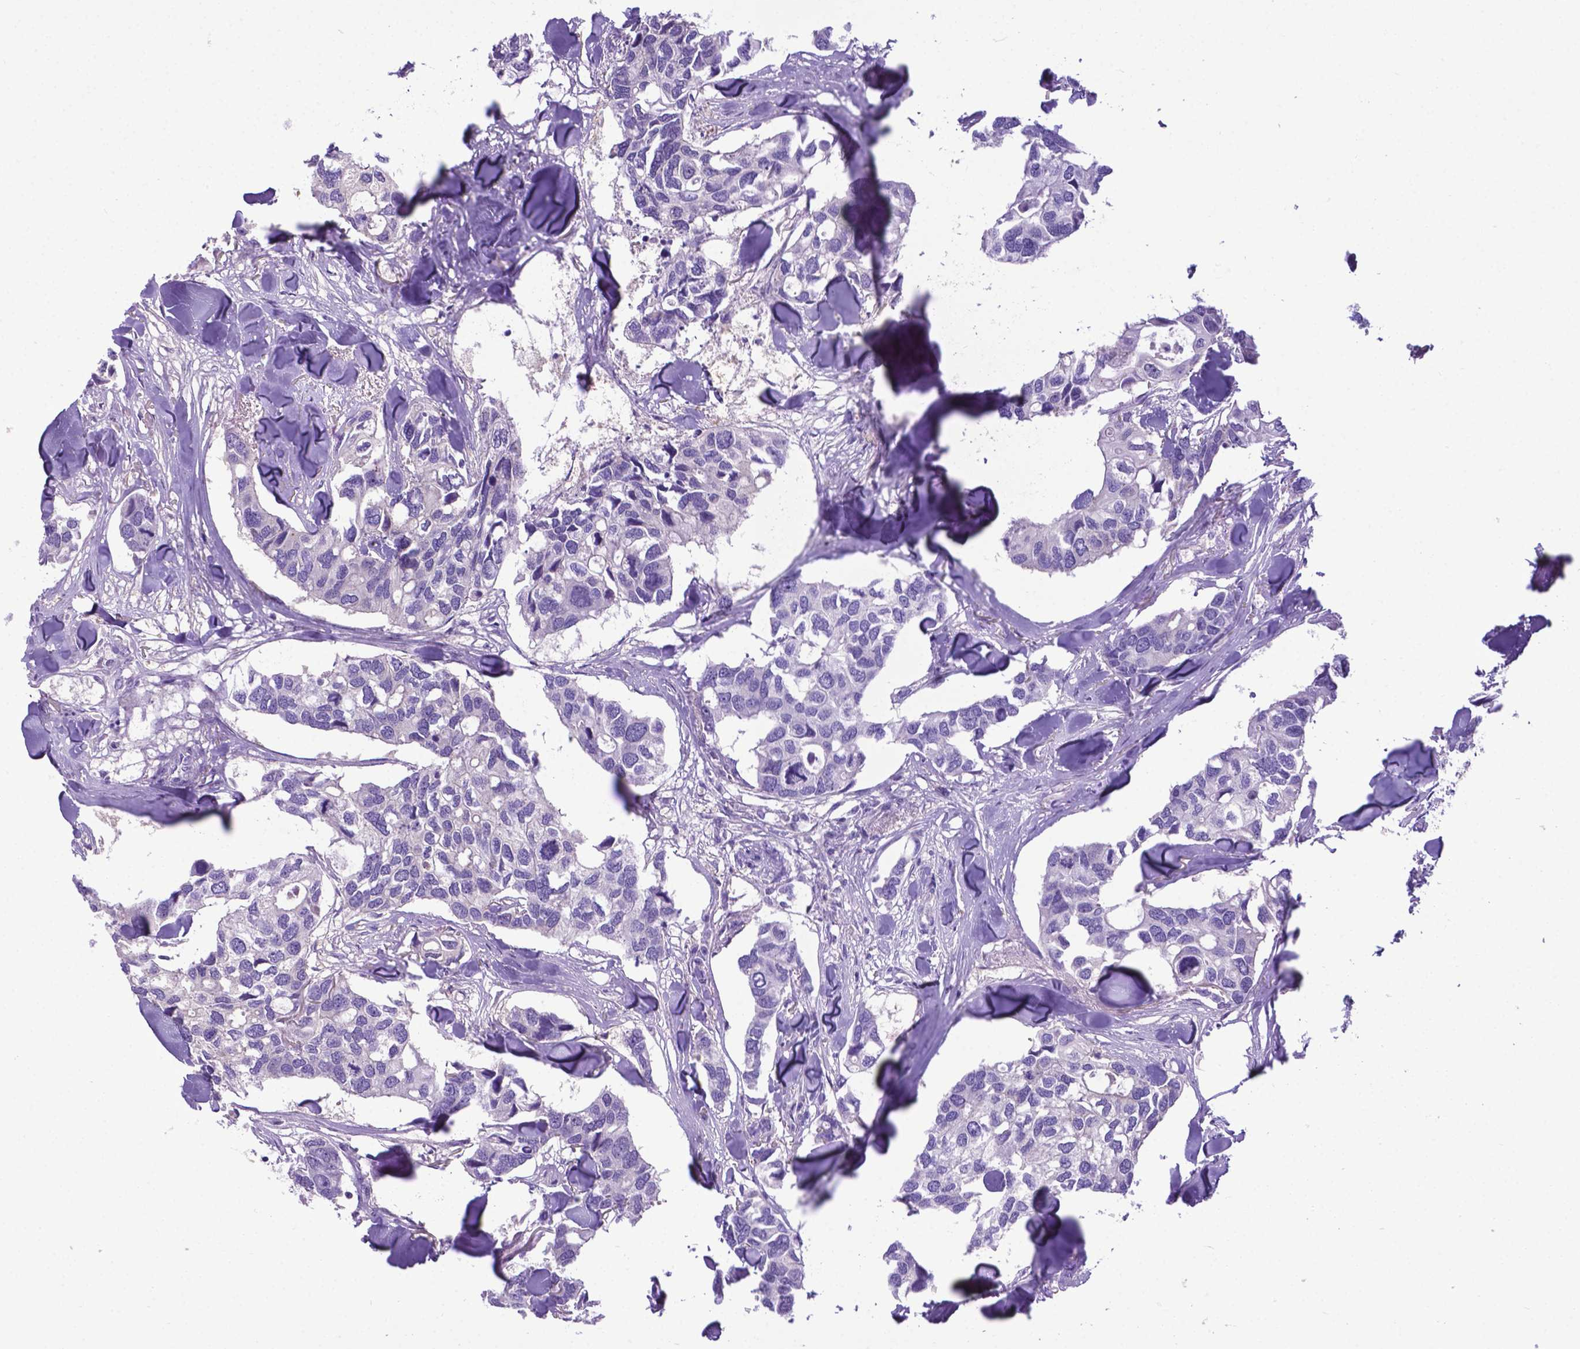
{"staining": {"intensity": "negative", "quantity": "none", "location": "none"}, "tissue": "breast cancer", "cell_type": "Tumor cells", "image_type": "cancer", "snomed": [{"axis": "morphology", "description": "Duct carcinoma"}, {"axis": "topography", "description": "Breast"}], "caption": "The image shows no significant staining in tumor cells of breast cancer. (DAB IHC visualized using brightfield microscopy, high magnification).", "gene": "ADRA2B", "patient": {"sex": "female", "age": 83}}